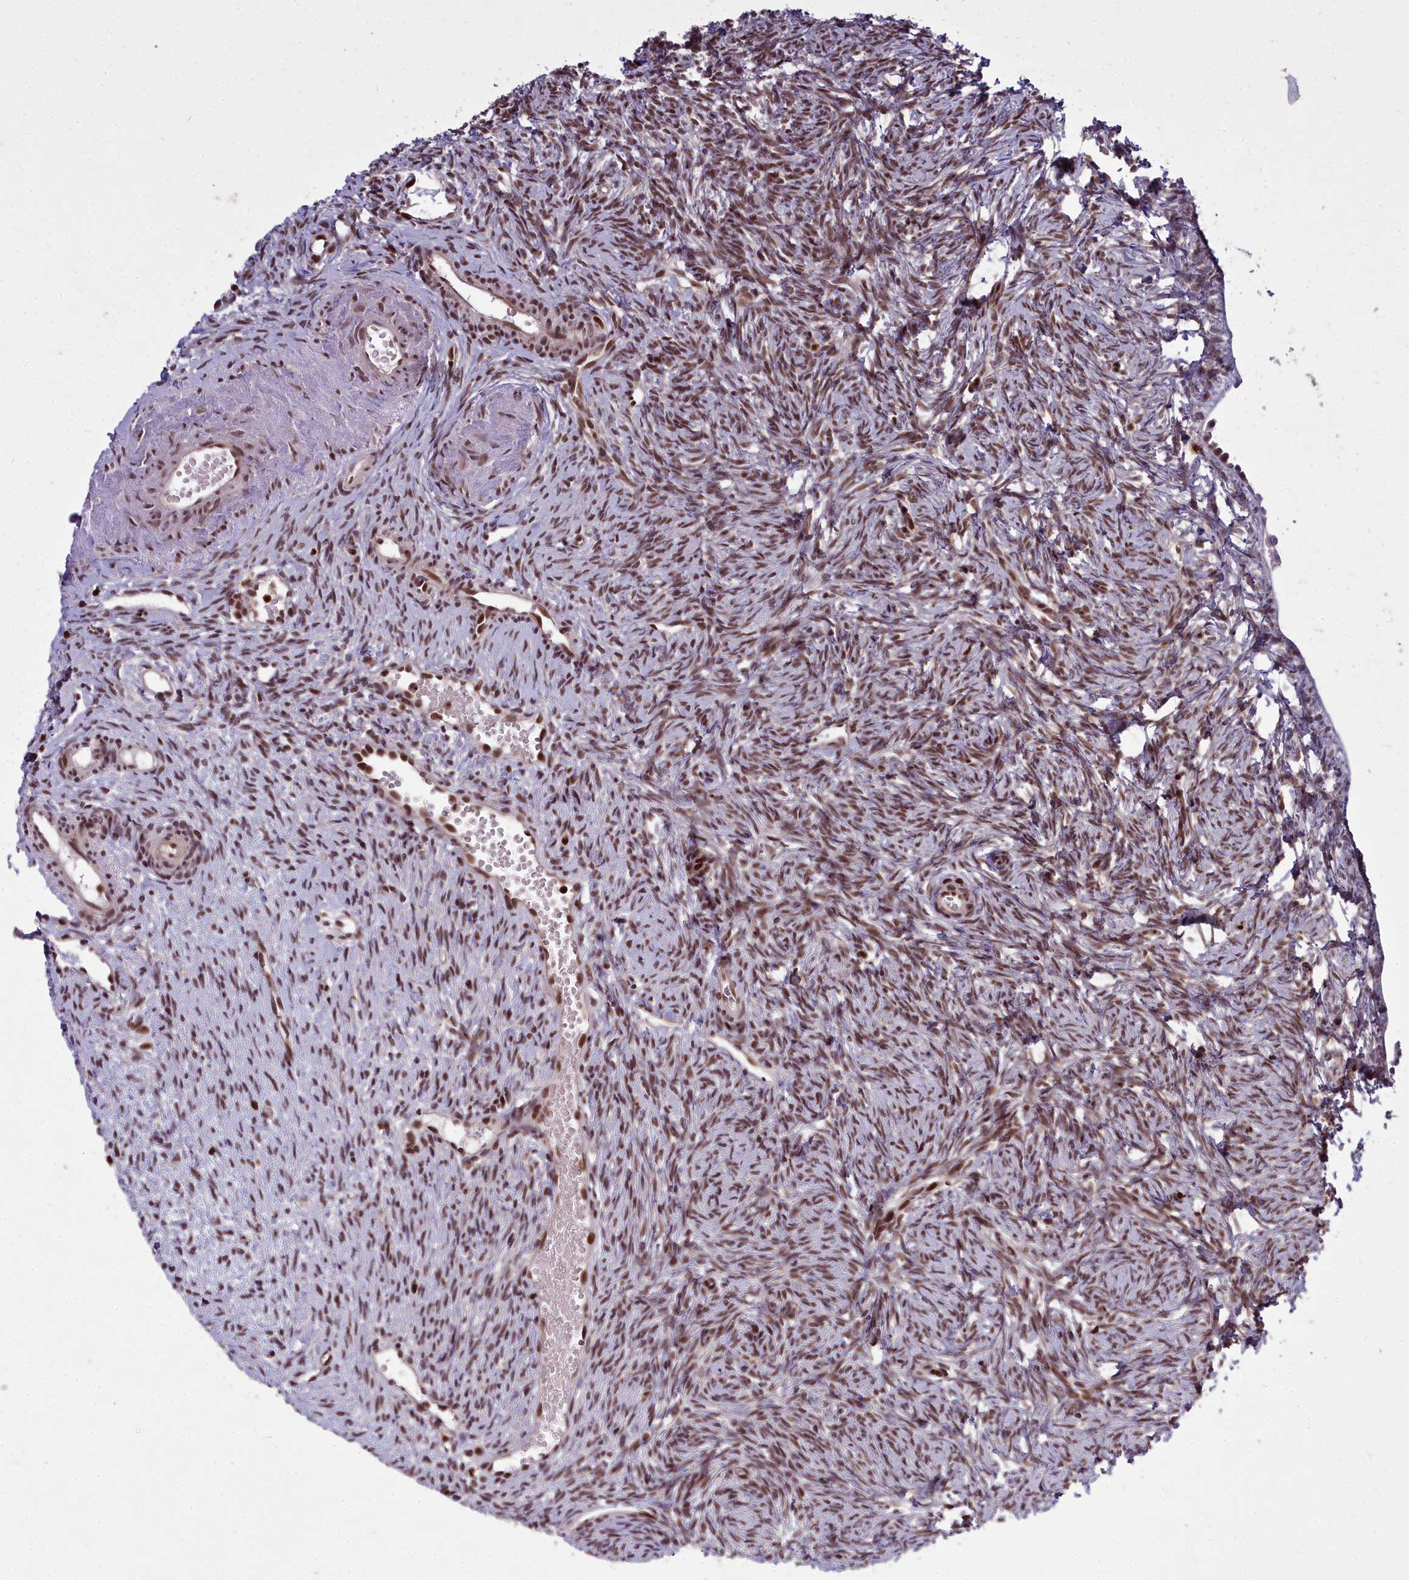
{"staining": {"intensity": "moderate", "quantity": ">75%", "location": "cytoplasmic/membranous,nuclear"}, "tissue": "ovary", "cell_type": "Follicle cells", "image_type": "normal", "snomed": [{"axis": "morphology", "description": "Normal tissue, NOS"}, {"axis": "topography", "description": "Ovary"}], "caption": "This micrograph shows normal ovary stained with immunohistochemistry to label a protein in brown. The cytoplasmic/membranous,nuclear of follicle cells show moderate positivity for the protein. Nuclei are counter-stained blue.", "gene": "GMEB1", "patient": {"sex": "female", "age": 51}}